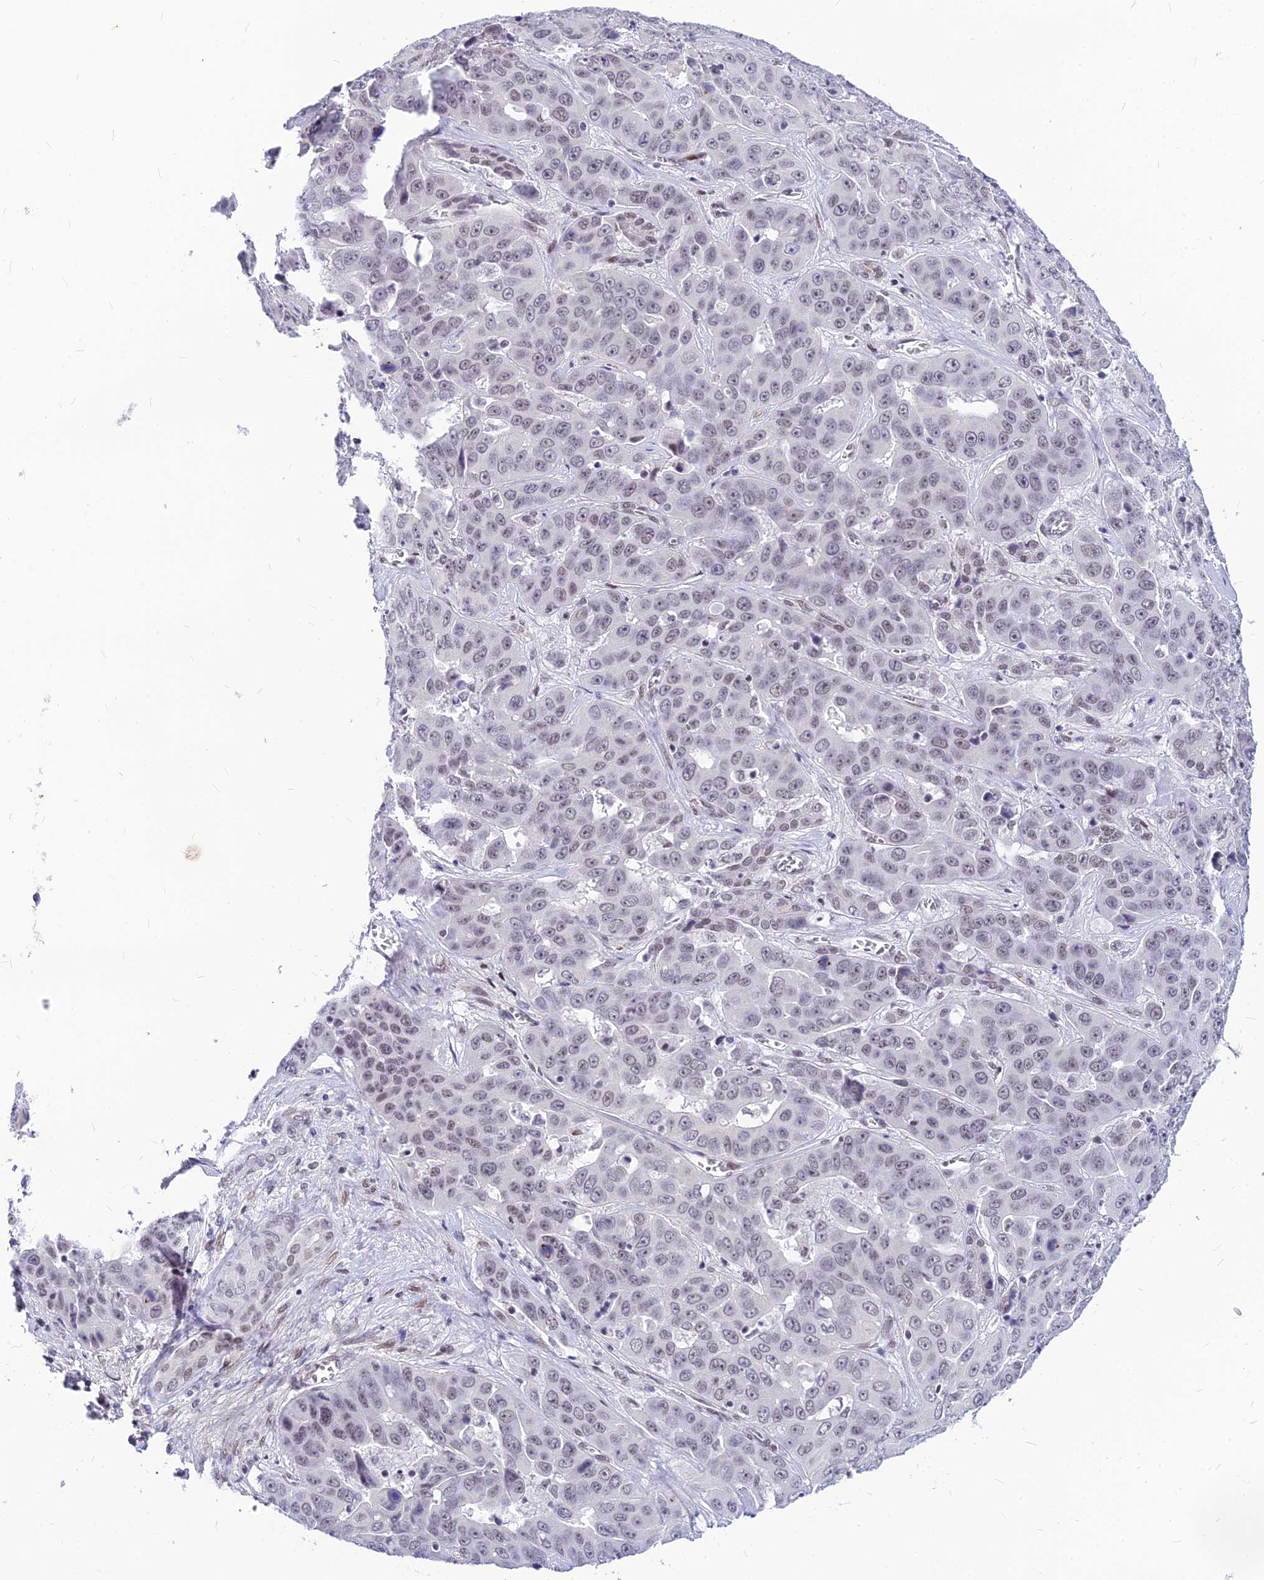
{"staining": {"intensity": "moderate", "quantity": "25%-75%", "location": "nuclear"}, "tissue": "liver cancer", "cell_type": "Tumor cells", "image_type": "cancer", "snomed": [{"axis": "morphology", "description": "Cholangiocarcinoma"}, {"axis": "topography", "description": "Liver"}], "caption": "High-power microscopy captured an immunohistochemistry (IHC) micrograph of liver cancer (cholangiocarcinoma), revealing moderate nuclear positivity in approximately 25%-75% of tumor cells.", "gene": "KCTD13", "patient": {"sex": "female", "age": 52}}